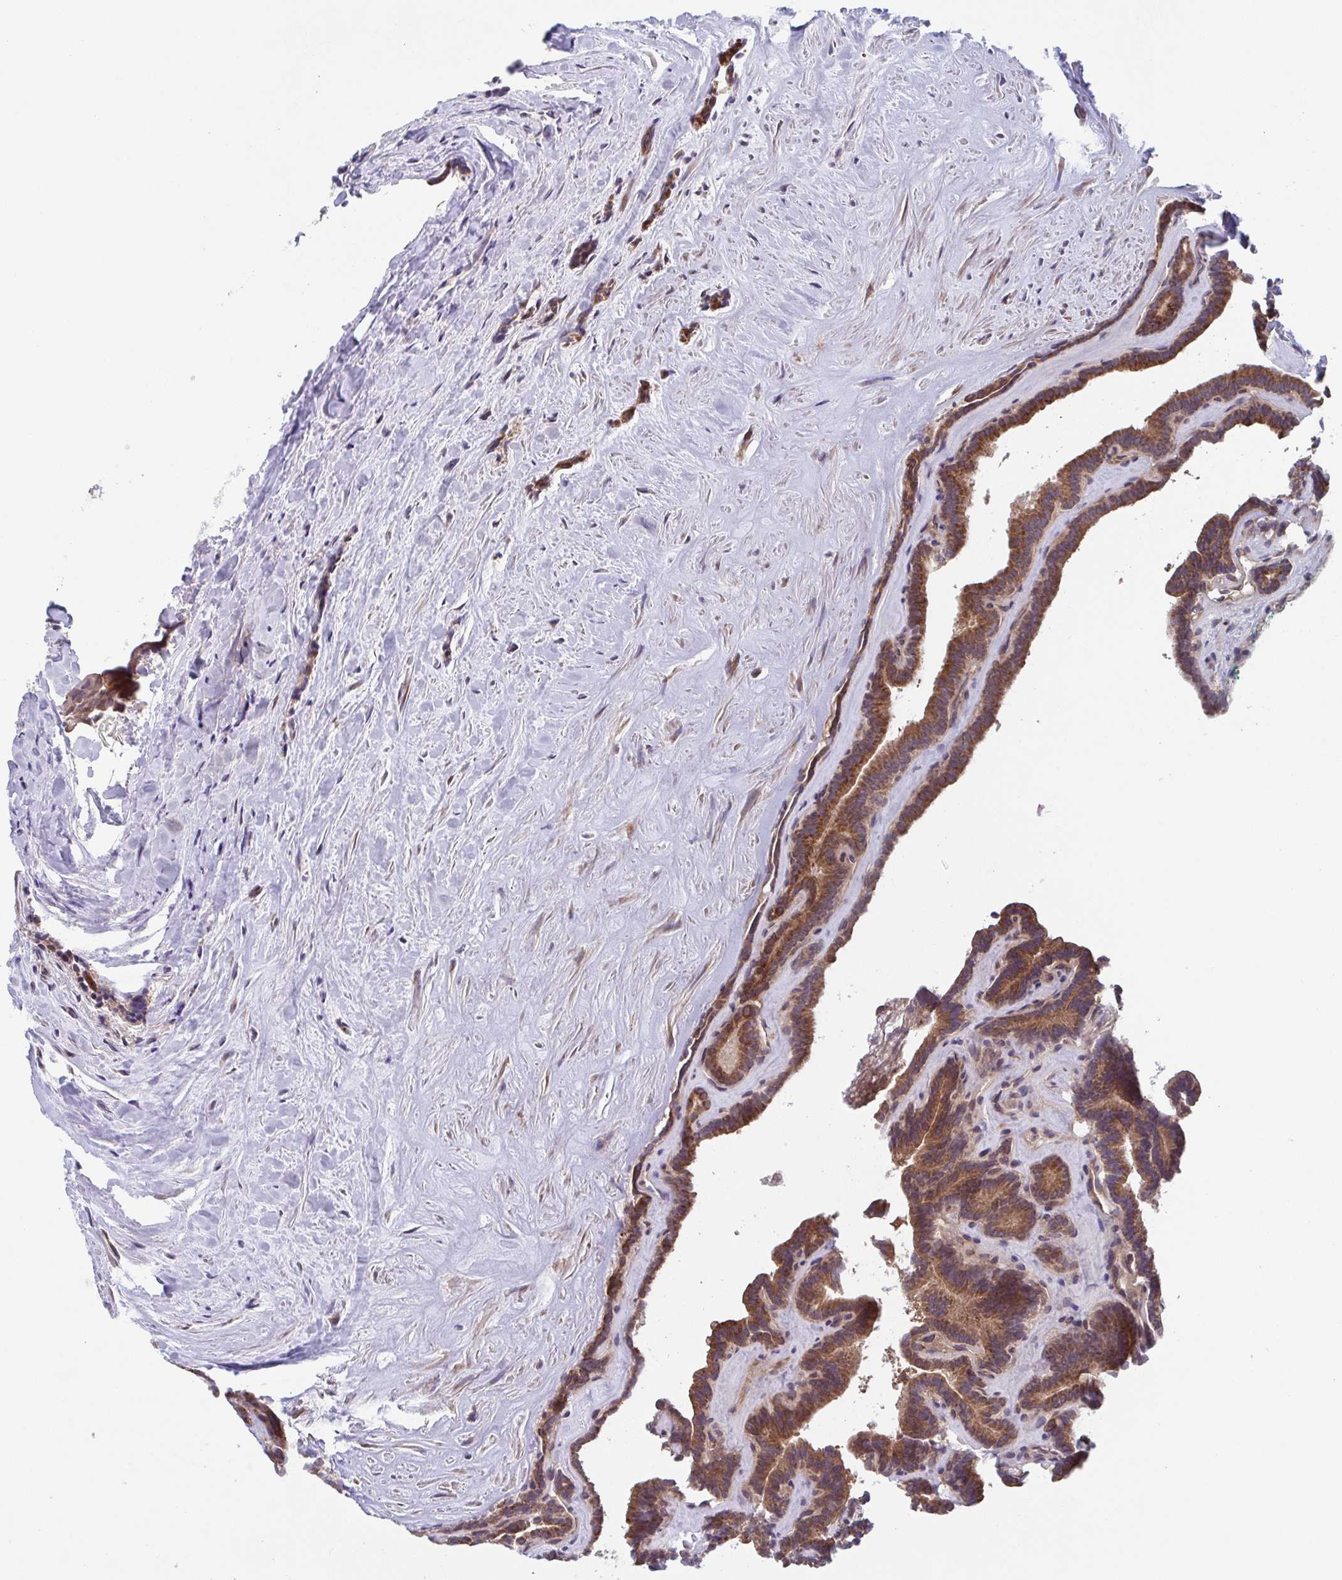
{"staining": {"intensity": "moderate", "quantity": ">75%", "location": "cytoplasmic/membranous"}, "tissue": "thyroid cancer", "cell_type": "Tumor cells", "image_type": "cancer", "snomed": [{"axis": "morphology", "description": "Papillary adenocarcinoma, NOS"}, {"axis": "topography", "description": "Thyroid gland"}], "caption": "Immunohistochemistry micrograph of papillary adenocarcinoma (thyroid) stained for a protein (brown), which demonstrates medium levels of moderate cytoplasmic/membranous positivity in approximately >75% of tumor cells.", "gene": "COPB1", "patient": {"sex": "female", "age": 21}}